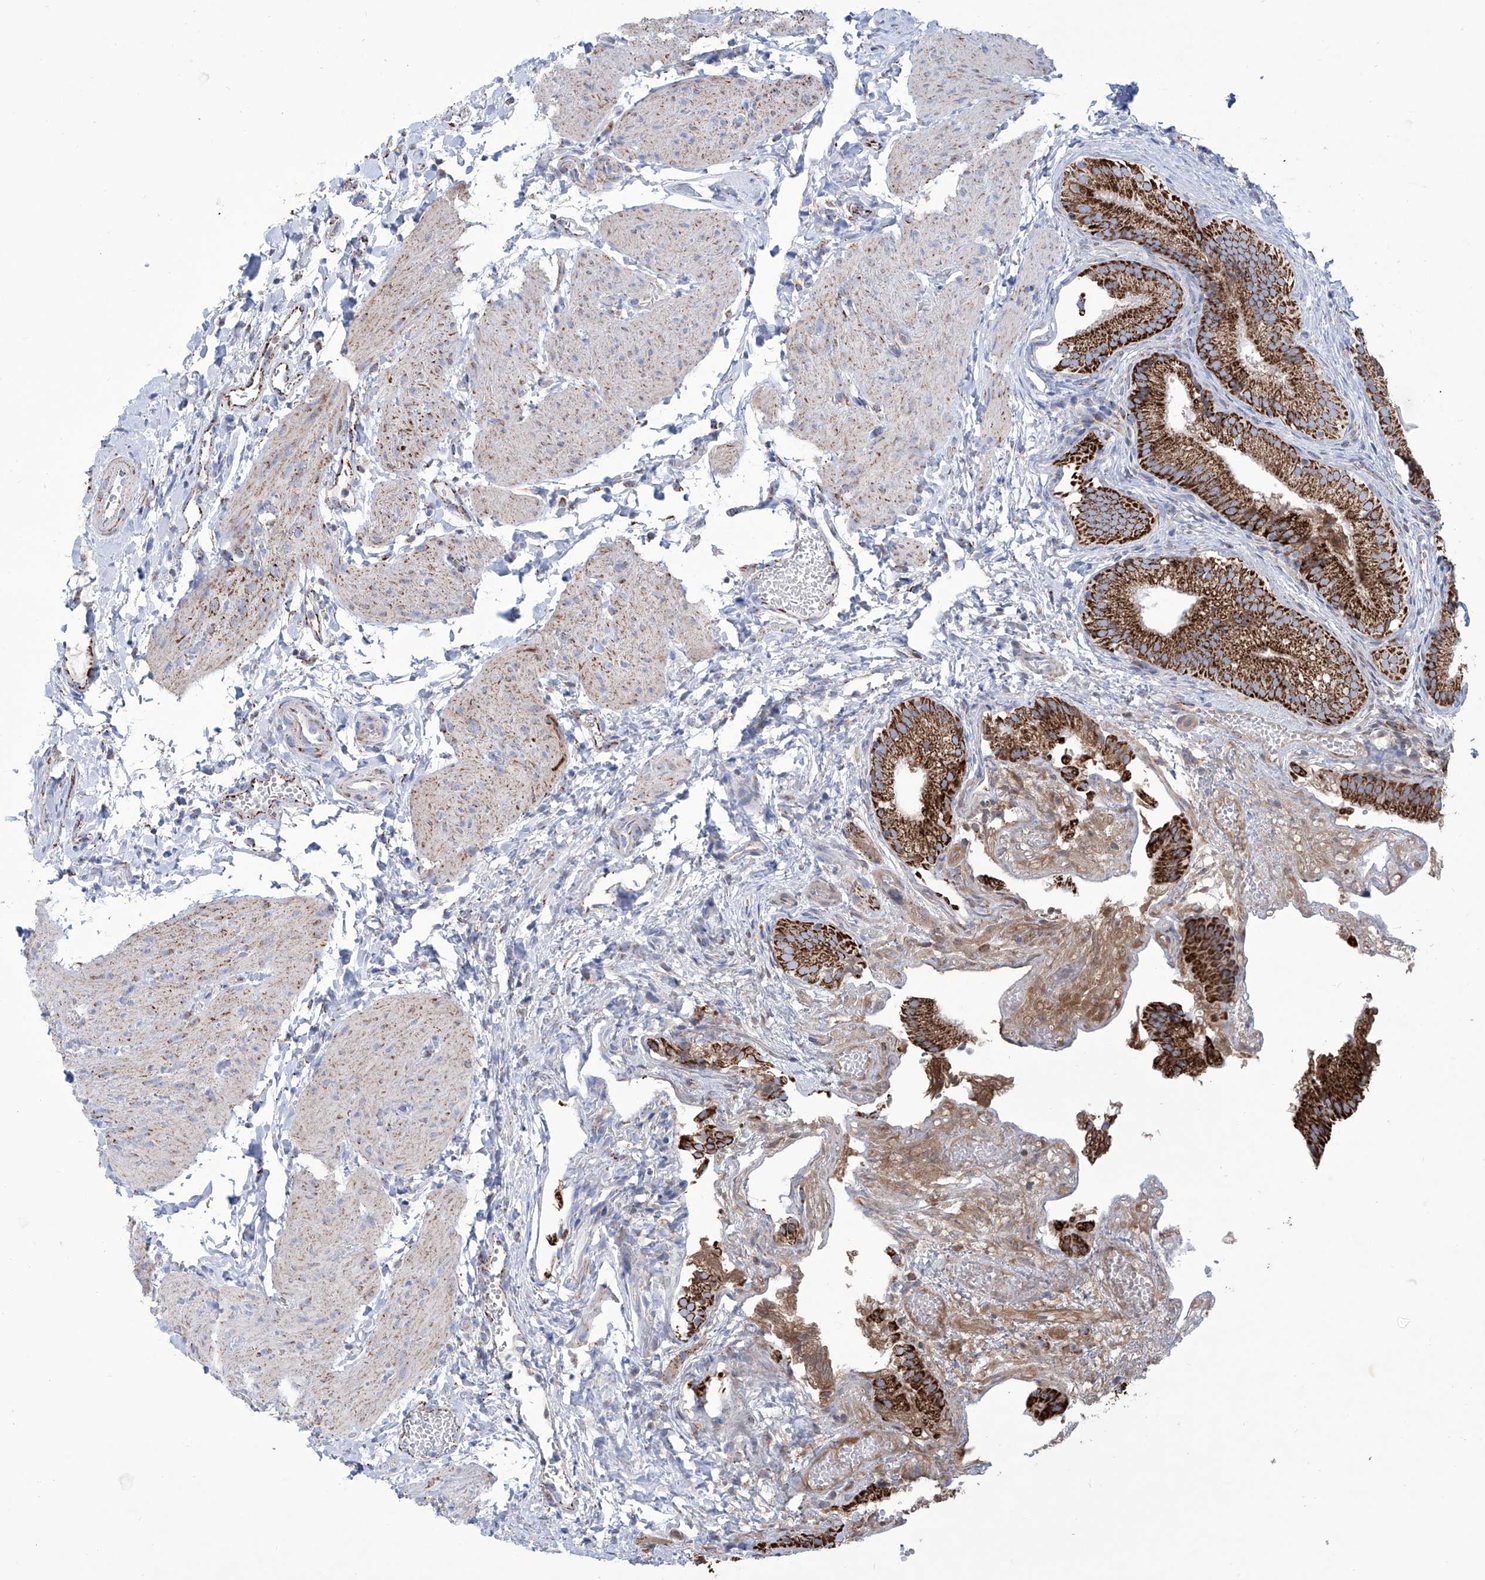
{"staining": {"intensity": "strong", "quantity": ">75%", "location": "cytoplasmic/membranous"}, "tissue": "gallbladder", "cell_type": "Glandular cells", "image_type": "normal", "snomed": [{"axis": "morphology", "description": "Normal tissue, NOS"}, {"axis": "topography", "description": "Gallbladder"}], "caption": "Gallbladder stained with DAB IHC demonstrates high levels of strong cytoplasmic/membranous expression in about >75% of glandular cells. (IHC, brightfield microscopy, high magnification).", "gene": "ALDH6A1", "patient": {"sex": "female", "age": 30}}